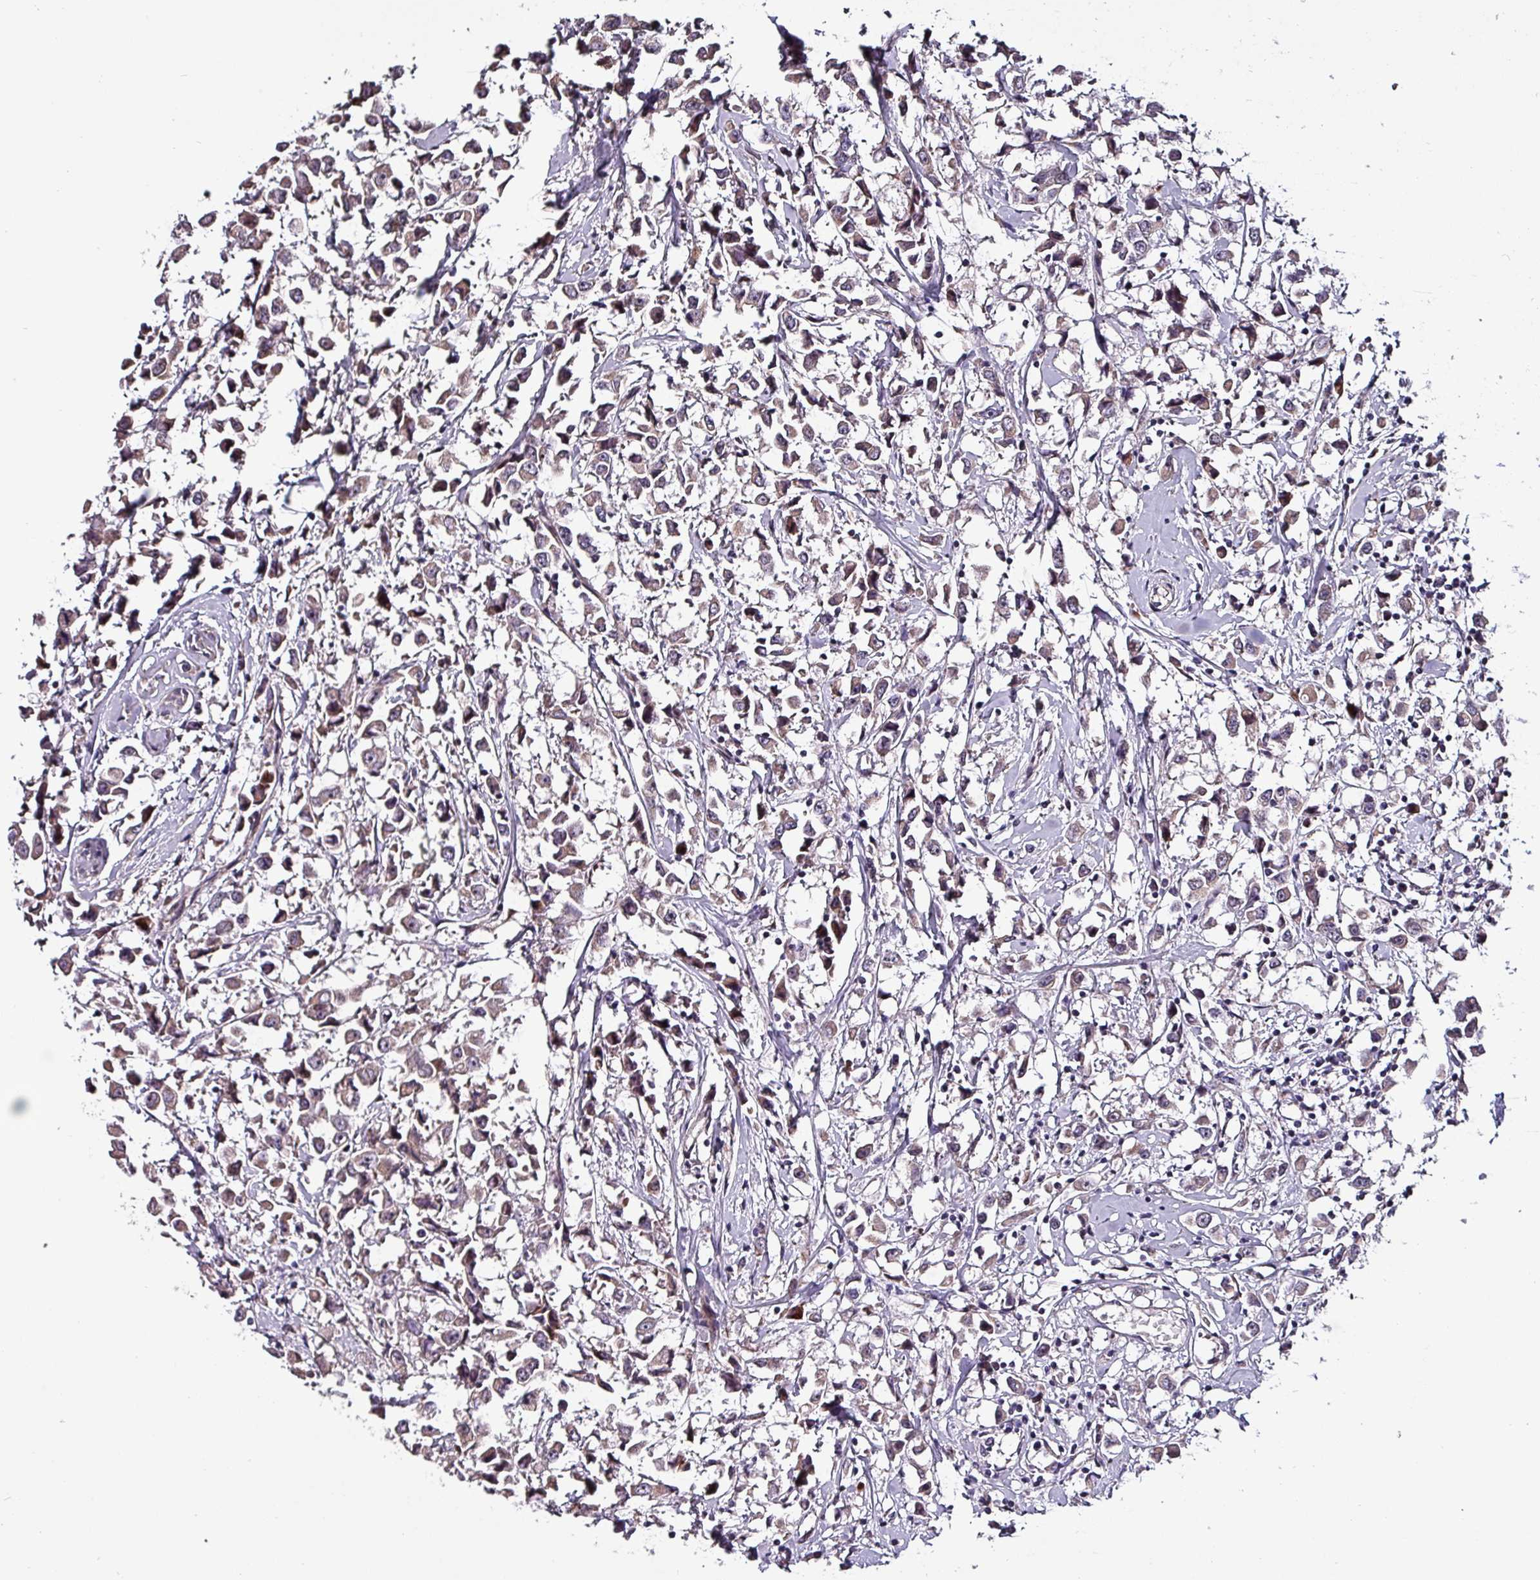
{"staining": {"intensity": "weak", "quantity": ">75%", "location": "cytoplasmic/membranous"}, "tissue": "breast cancer", "cell_type": "Tumor cells", "image_type": "cancer", "snomed": [{"axis": "morphology", "description": "Duct carcinoma"}, {"axis": "topography", "description": "Breast"}], "caption": "Immunohistochemical staining of breast intraductal carcinoma shows low levels of weak cytoplasmic/membranous positivity in about >75% of tumor cells.", "gene": "GRAPL", "patient": {"sex": "female", "age": 61}}